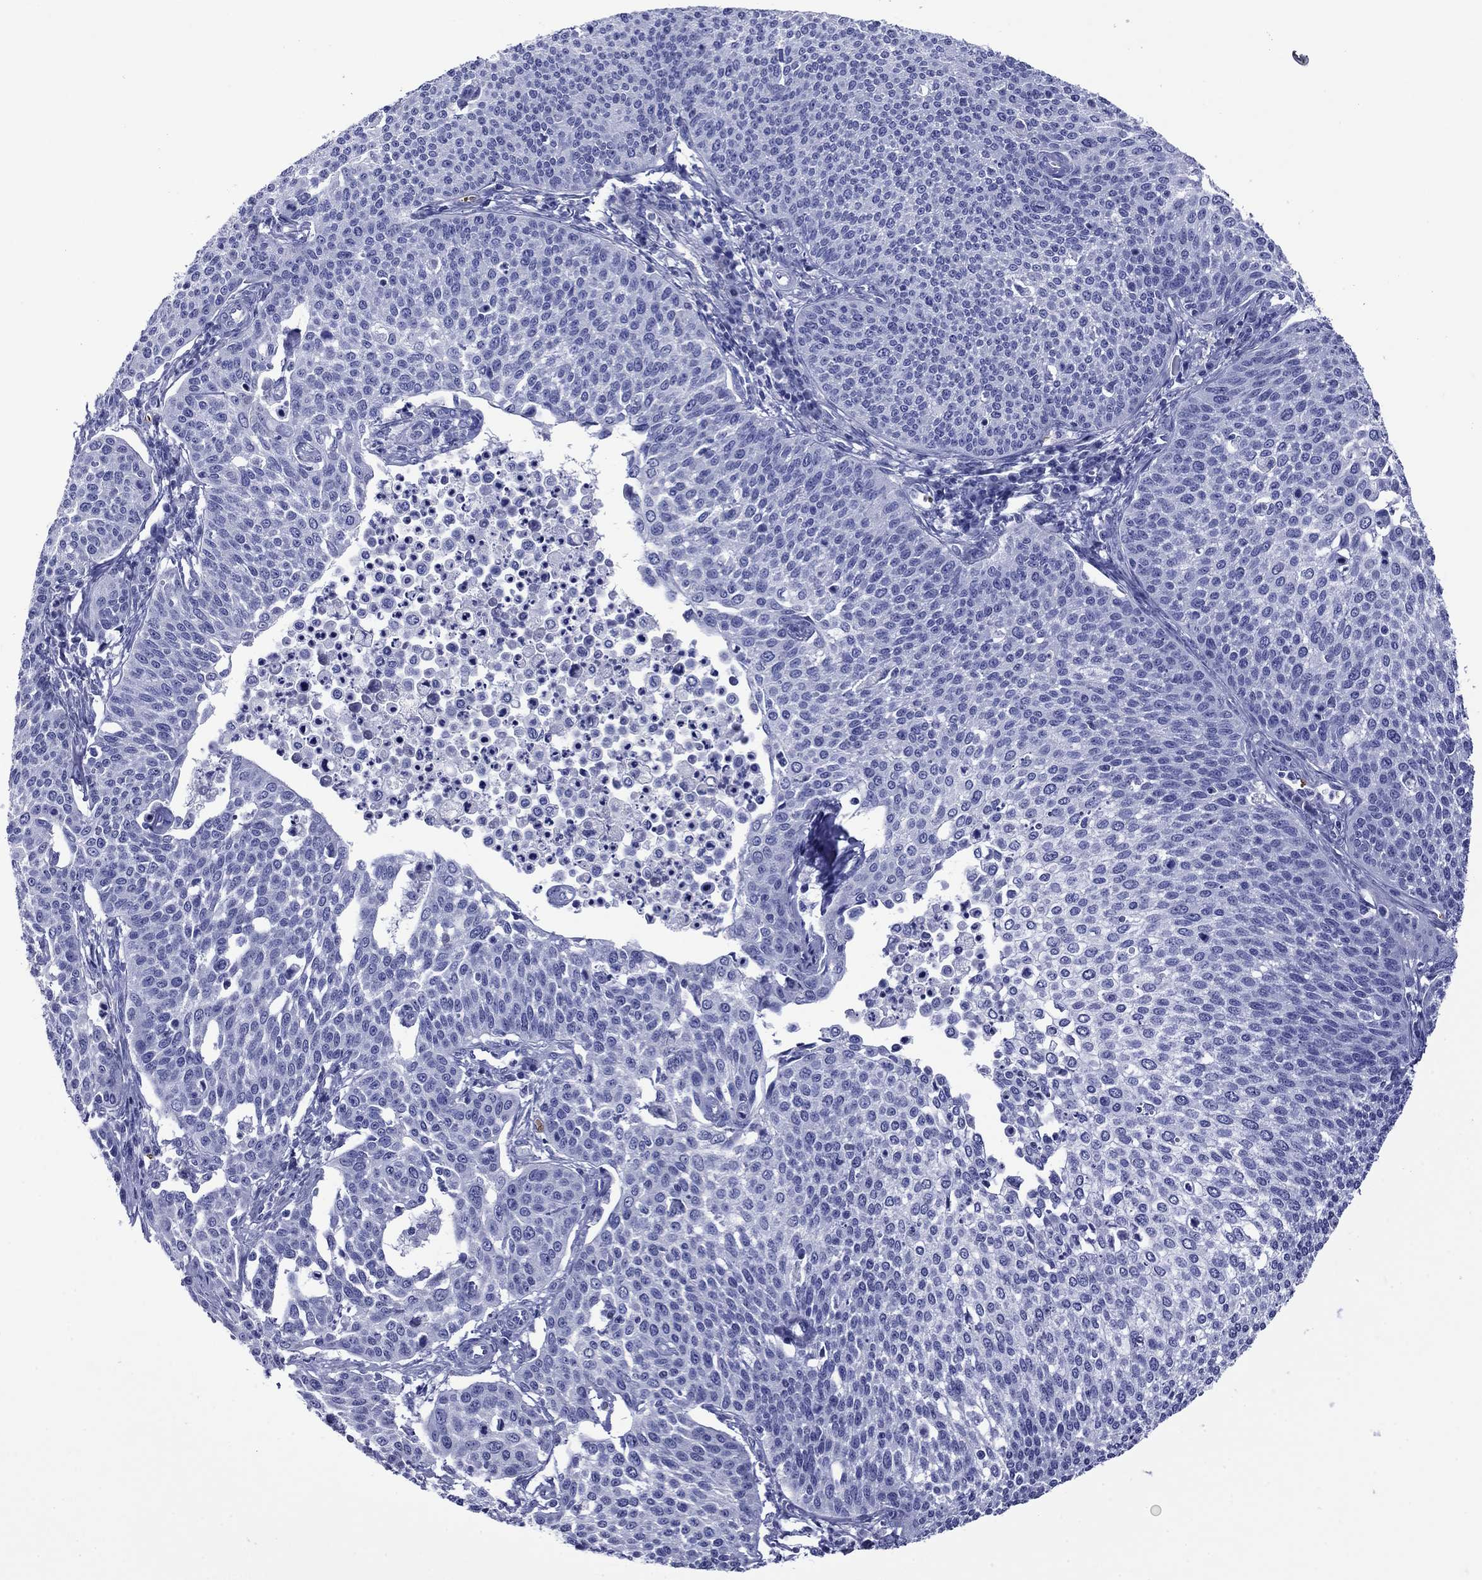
{"staining": {"intensity": "negative", "quantity": "none", "location": "none"}, "tissue": "cervical cancer", "cell_type": "Tumor cells", "image_type": "cancer", "snomed": [{"axis": "morphology", "description": "Squamous cell carcinoma, NOS"}, {"axis": "topography", "description": "Cervix"}], "caption": "This is an immunohistochemistry (IHC) image of cervical cancer (squamous cell carcinoma). There is no positivity in tumor cells.", "gene": "ROM1", "patient": {"sex": "female", "age": 34}}